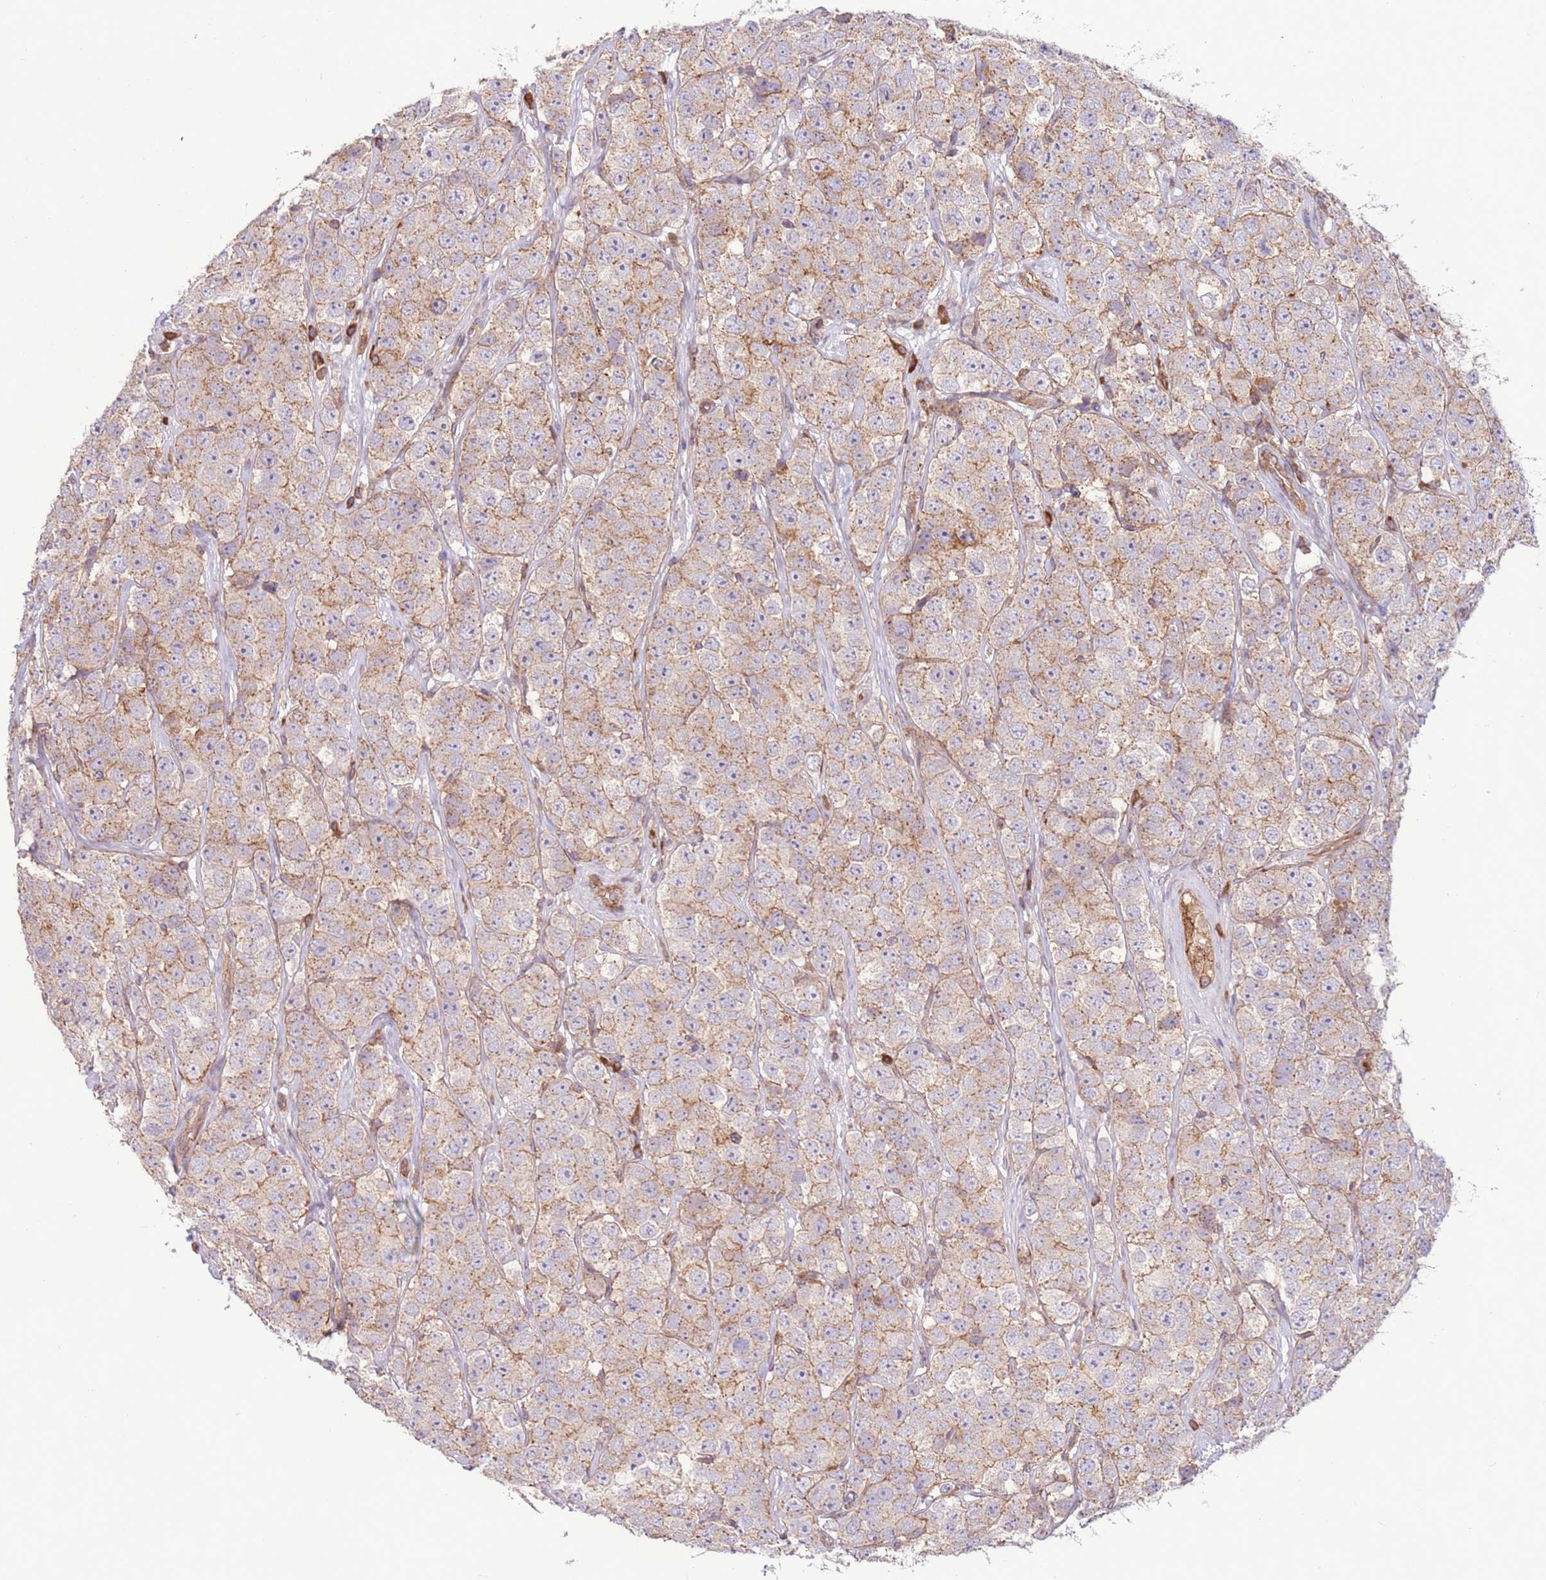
{"staining": {"intensity": "weak", "quantity": ">75%", "location": "cytoplasmic/membranous"}, "tissue": "testis cancer", "cell_type": "Tumor cells", "image_type": "cancer", "snomed": [{"axis": "morphology", "description": "Seminoma, NOS"}, {"axis": "topography", "description": "Testis"}], "caption": "A brown stain highlights weak cytoplasmic/membranous staining of a protein in human seminoma (testis) tumor cells.", "gene": "DDX19B", "patient": {"sex": "male", "age": 28}}